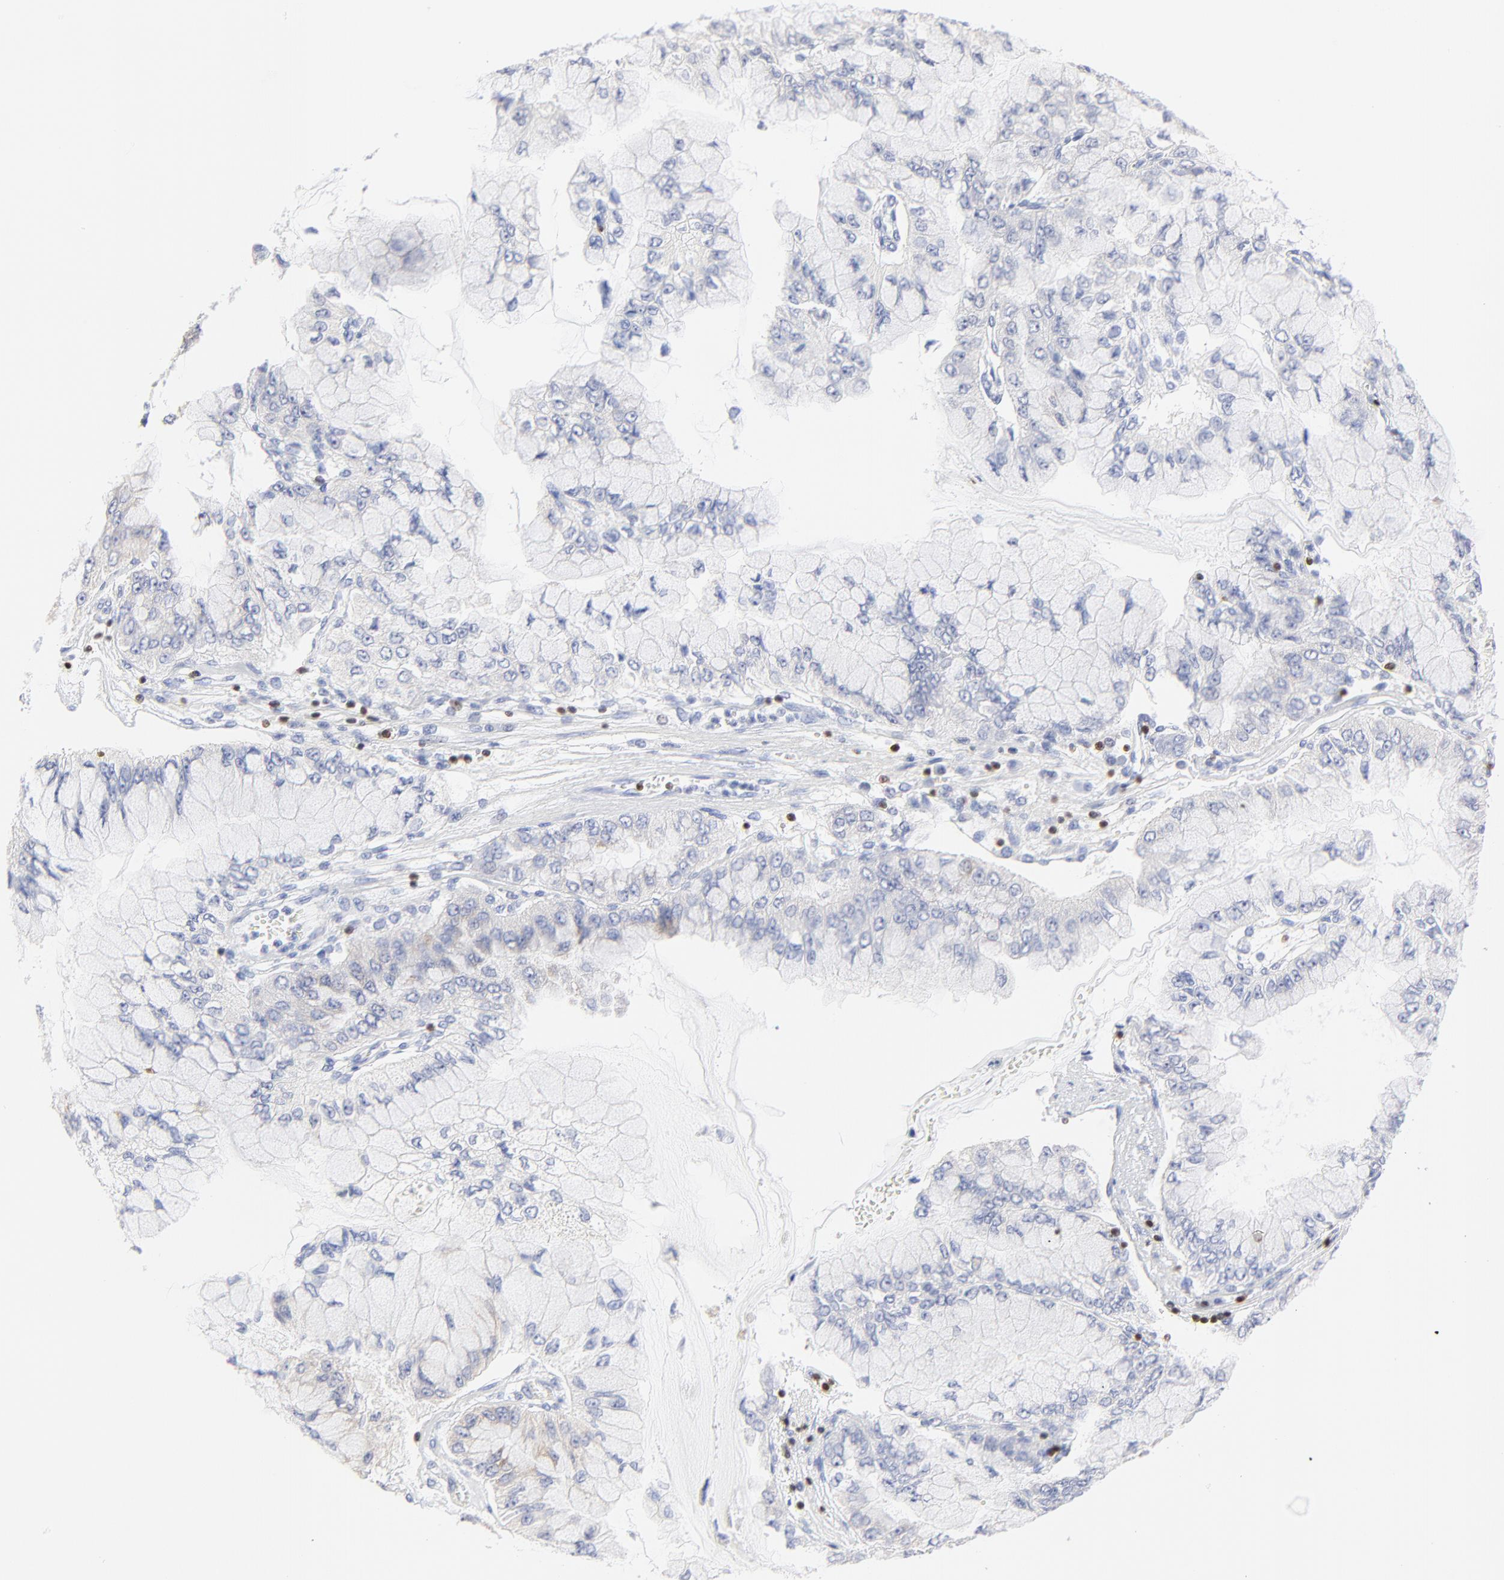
{"staining": {"intensity": "negative", "quantity": "none", "location": "none"}, "tissue": "liver cancer", "cell_type": "Tumor cells", "image_type": "cancer", "snomed": [{"axis": "morphology", "description": "Cholangiocarcinoma"}, {"axis": "topography", "description": "Liver"}], "caption": "Tumor cells show no significant staining in liver cholangiocarcinoma.", "gene": "ZAP70", "patient": {"sex": "female", "age": 79}}